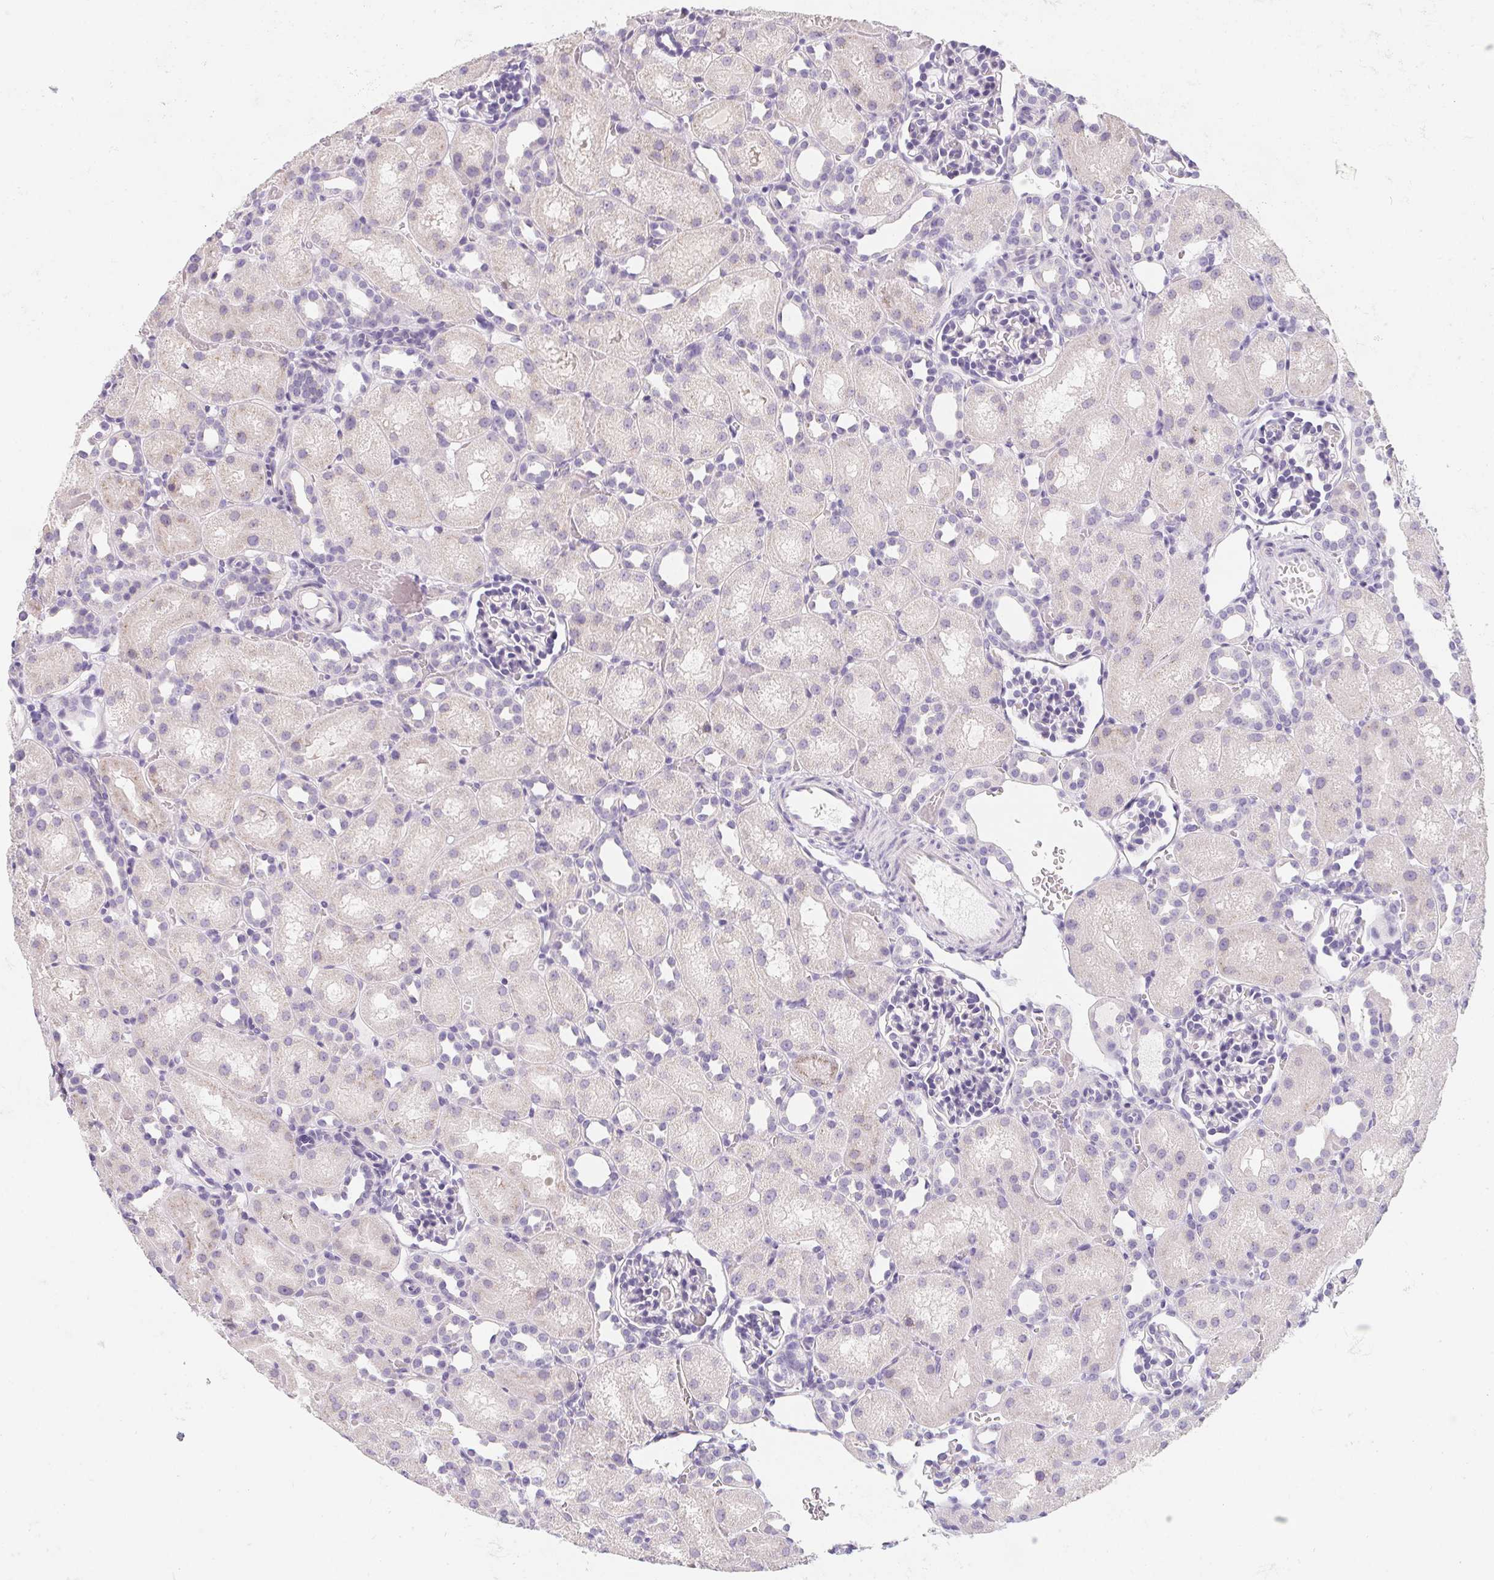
{"staining": {"intensity": "negative", "quantity": "none", "location": "none"}, "tissue": "kidney", "cell_type": "Cells in glomeruli", "image_type": "normal", "snomed": [{"axis": "morphology", "description": "Normal tissue, NOS"}, {"axis": "topography", "description": "Kidney"}], "caption": "This image is of unremarkable kidney stained with immunohistochemistry (IHC) to label a protein in brown with the nuclei are counter-stained blue. There is no staining in cells in glomeruli.", "gene": "MAP1A", "patient": {"sex": "male", "age": 1}}